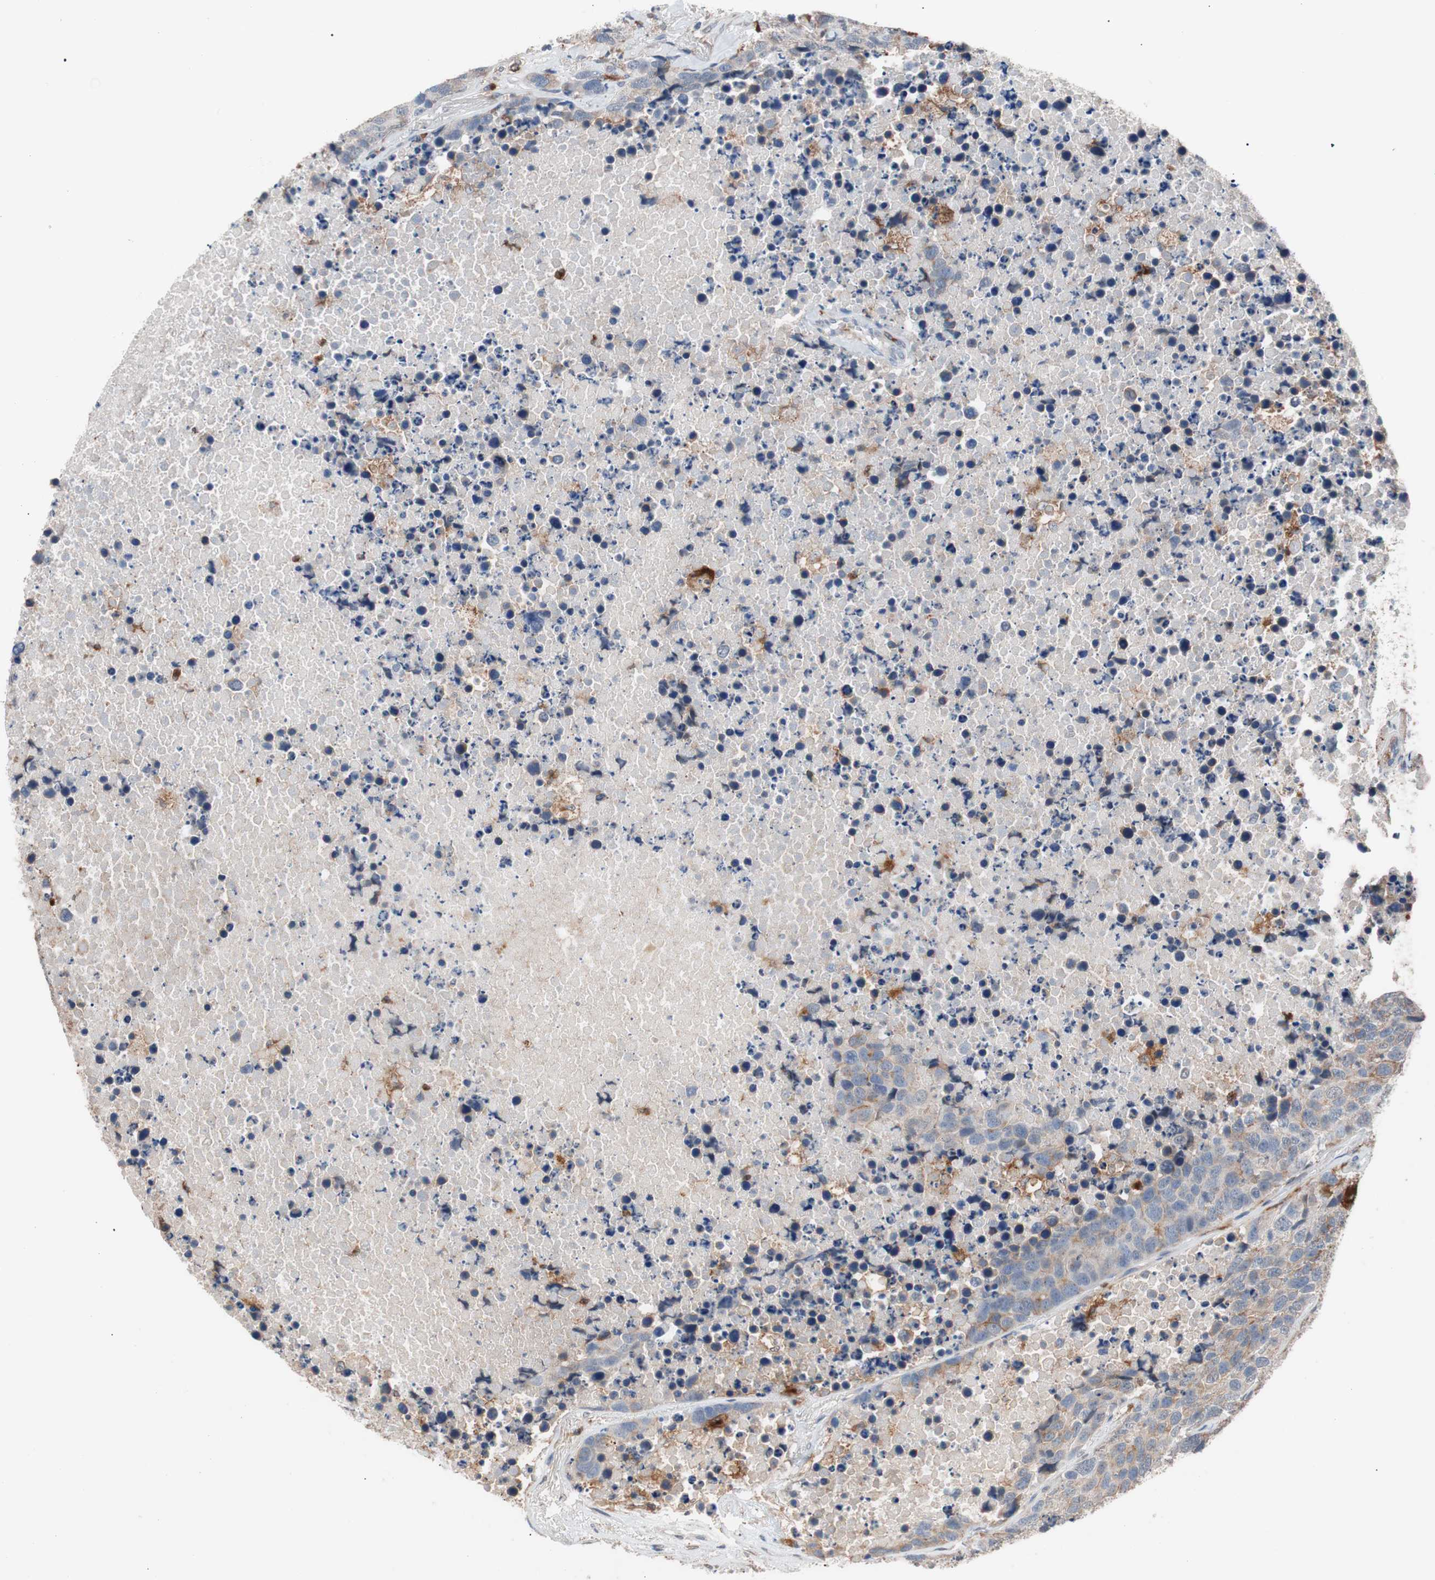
{"staining": {"intensity": "weak", "quantity": "25%-75%", "location": "cytoplasmic/membranous"}, "tissue": "carcinoid", "cell_type": "Tumor cells", "image_type": "cancer", "snomed": [{"axis": "morphology", "description": "Carcinoid, malignant, NOS"}, {"axis": "topography", "description": "Lung"}], "caption": "Immunohistochemistry staining of carcinoid, which shows low levels of weak cytoplasmic/membranous expression in about 25%-75% of tumor cells indicating weak cytoplasmic/membranous protein positivity. The staining was performed using DAB (3,3'-diaminobenzidine) (brown) for protein detection and nuclei were counterstained in hematoxylin (blue).", "gene": "LITAF", "patient": {"sex": "male", "age": 60}}